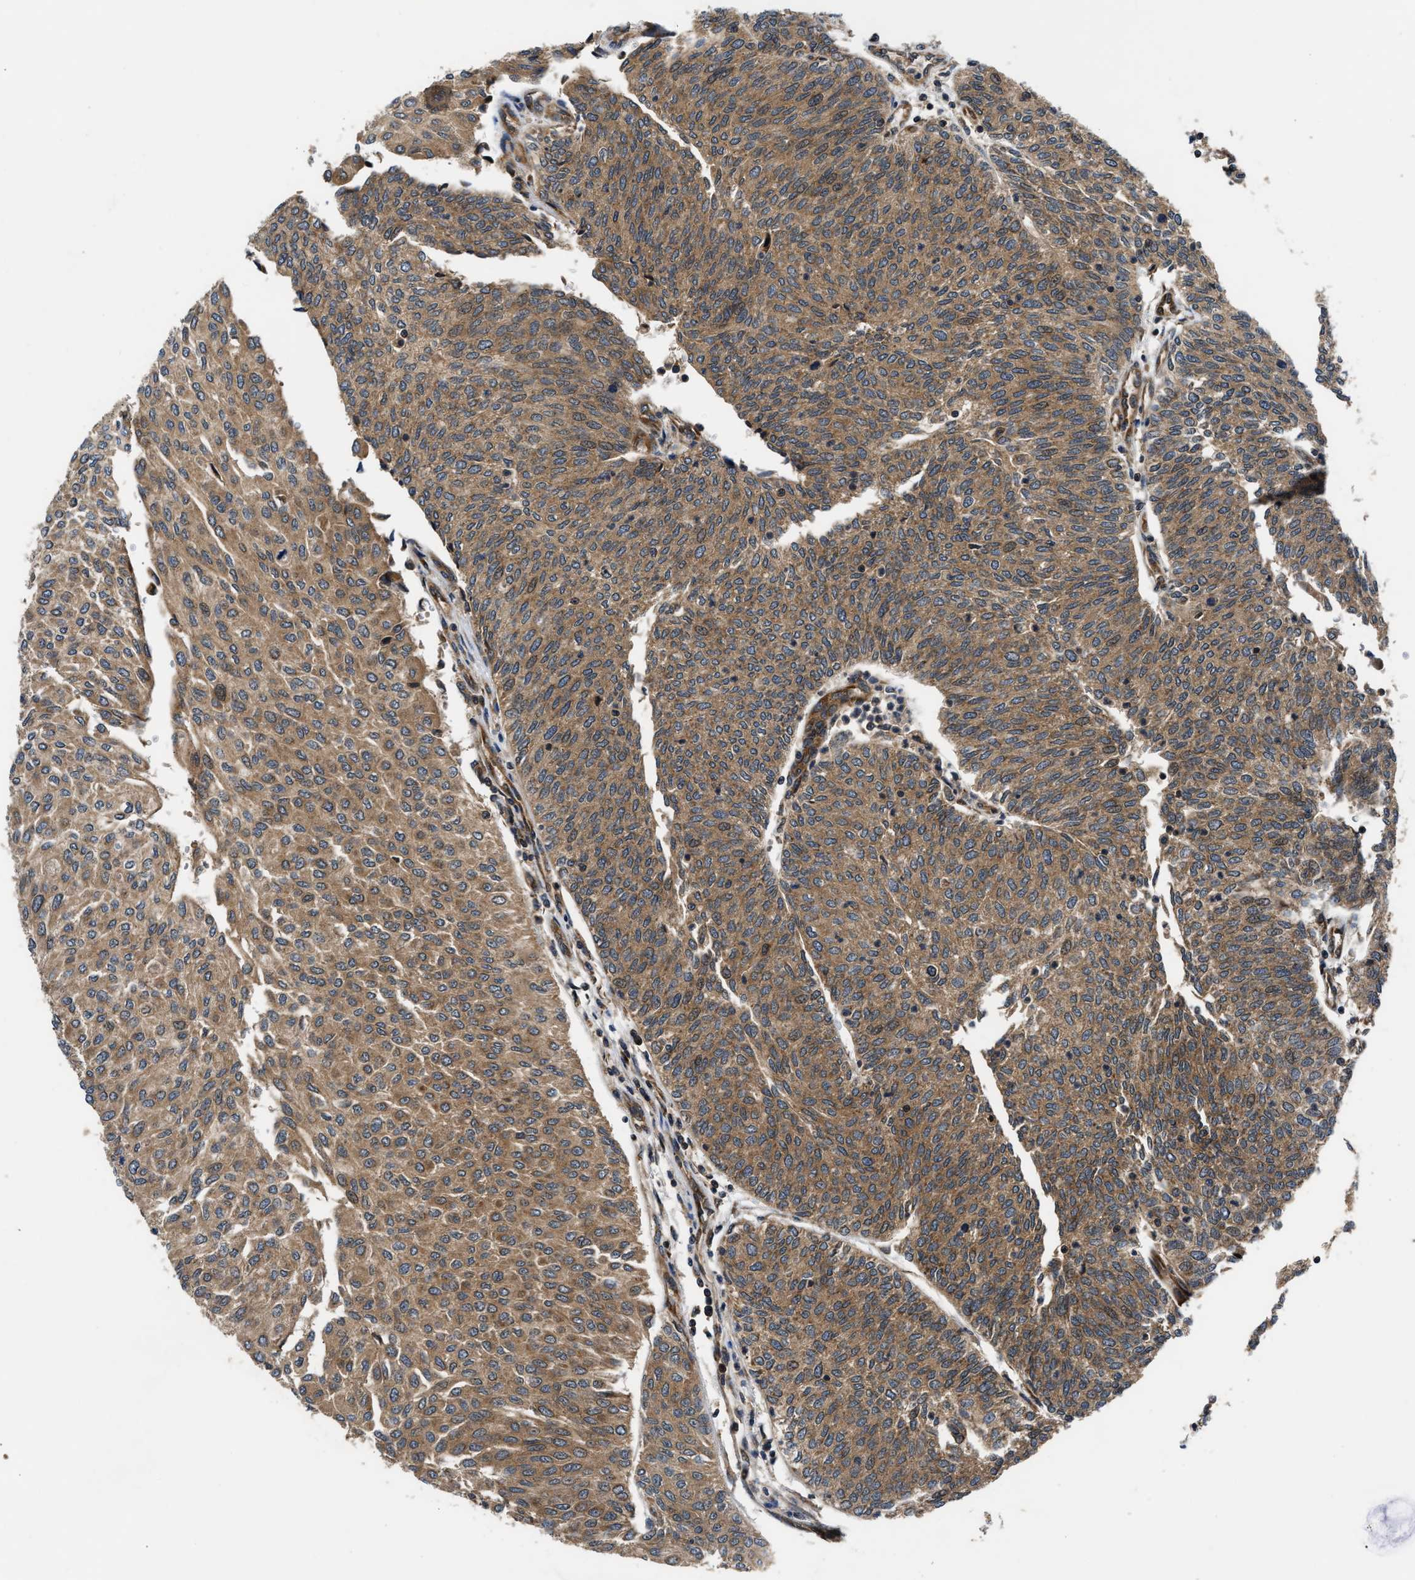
{"staining": {"intensity": "moderate", "quantity": ">75%", "location": "cytoplasmic/membranous"}, "tissue": "urothelial cancer", "cell_type": "Tumor cells", "image_type": "cancer", "snomed": [{"axis": "morphology", "description": "Urothelial carcinoma, Low grade"}, {"axis": "topography", "description": "Urinary bladder"}], "caption": "Moderate cytoplasmic/membranous protein positivity is present in about >75% of tumor cells in urothelial carcinoma (low-grade).", "gene": "PNPLA8", "patient": {"sex": "female", "age": 79}}